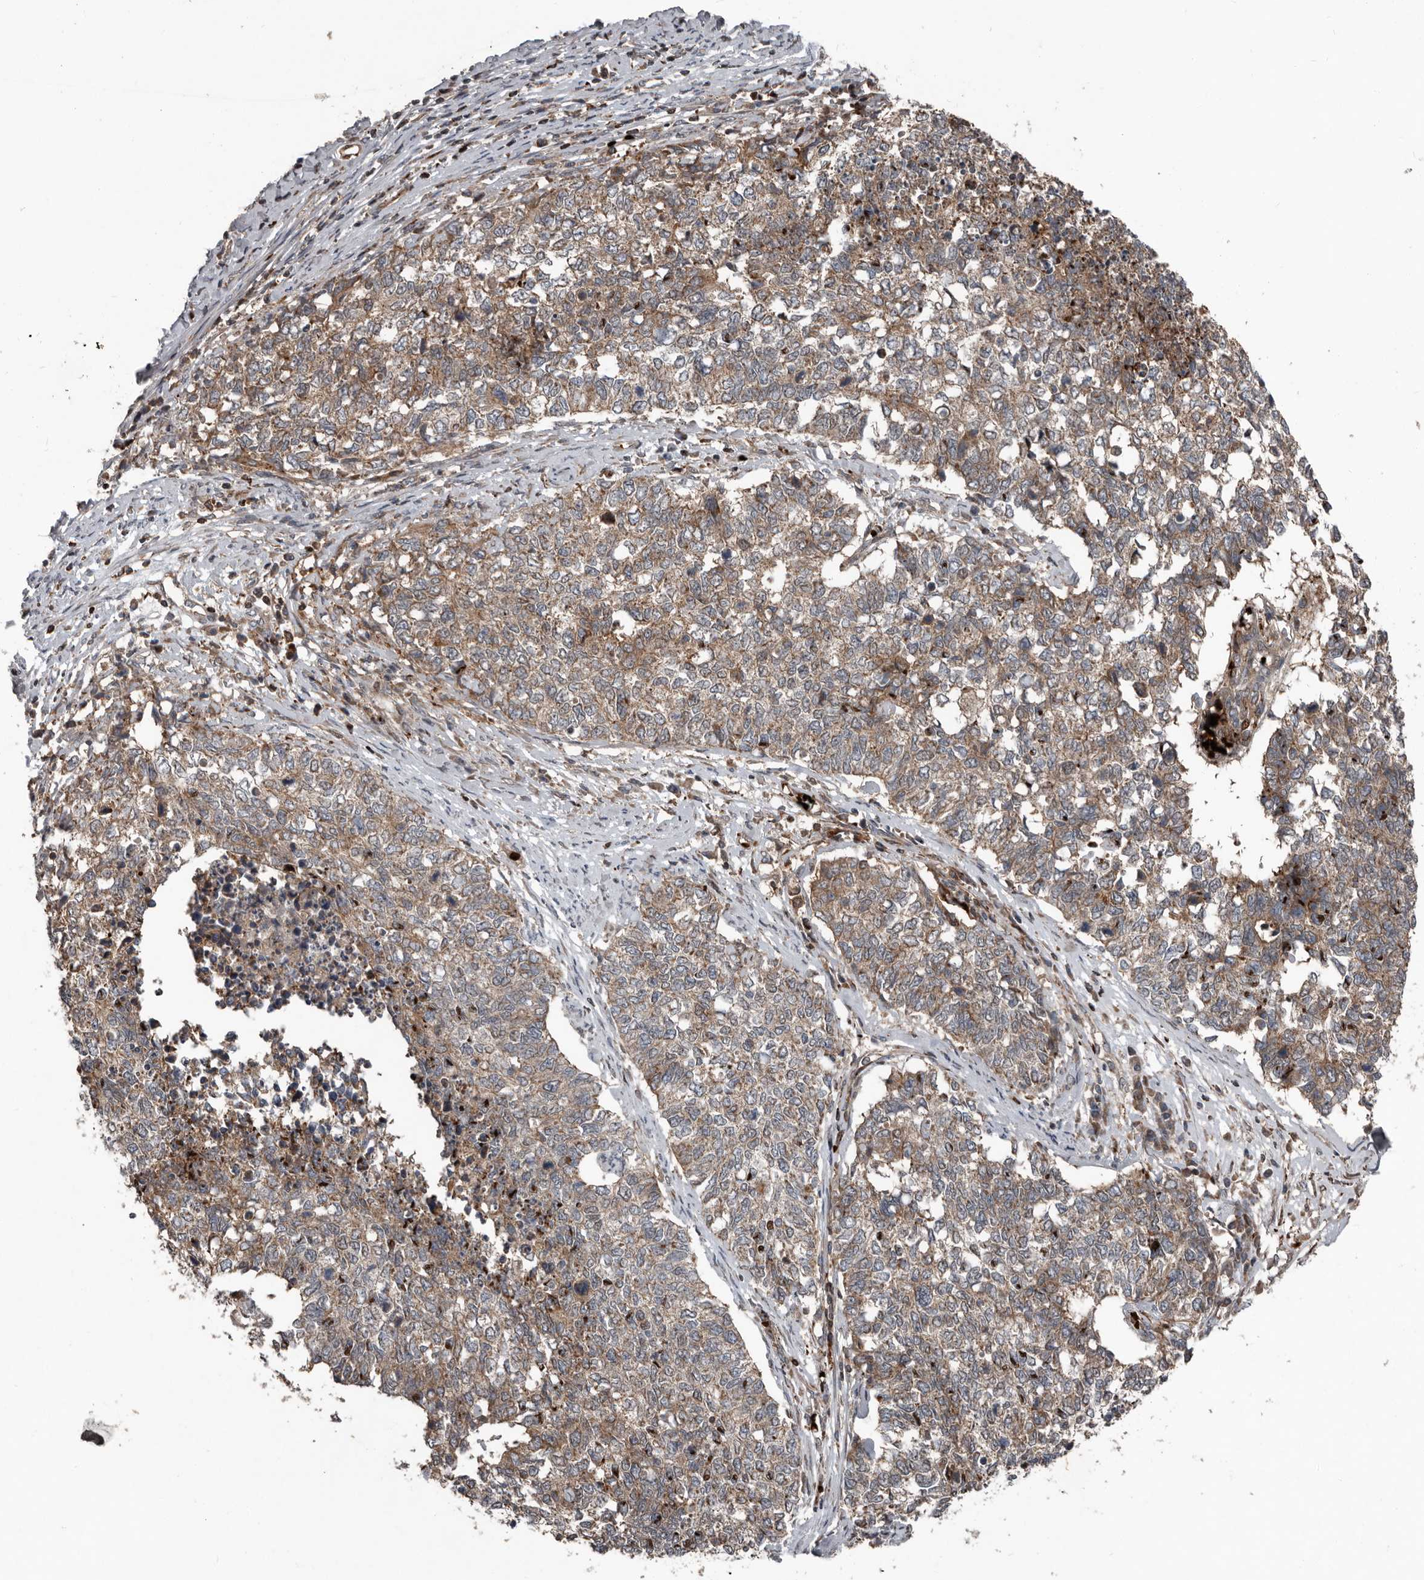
{"staining": {"intensity": "moderate", "quantity": ">75%", "location": "cytoplasmic/membranous"}, "tissue": "cervical cancer", "cell_type": "Tumor cells", "image_type": "cancer", "snomed": [{"axis": "morphology", "description": "Squamous cell carcinoma, NOS"}, {"axis": "topography", "description": "Cervix"}], "caption": "Immunohistochemical staining of human cervical cancer (squamous cell carcinoma) demonstrates medium levels of moderate cytoplasmic/membranous protein positivity in approximately >75% of tumor cells. Nuclei are stained in blue.", "gene": "FBXO31", "patient": {"sex": "female", "age": 63}}